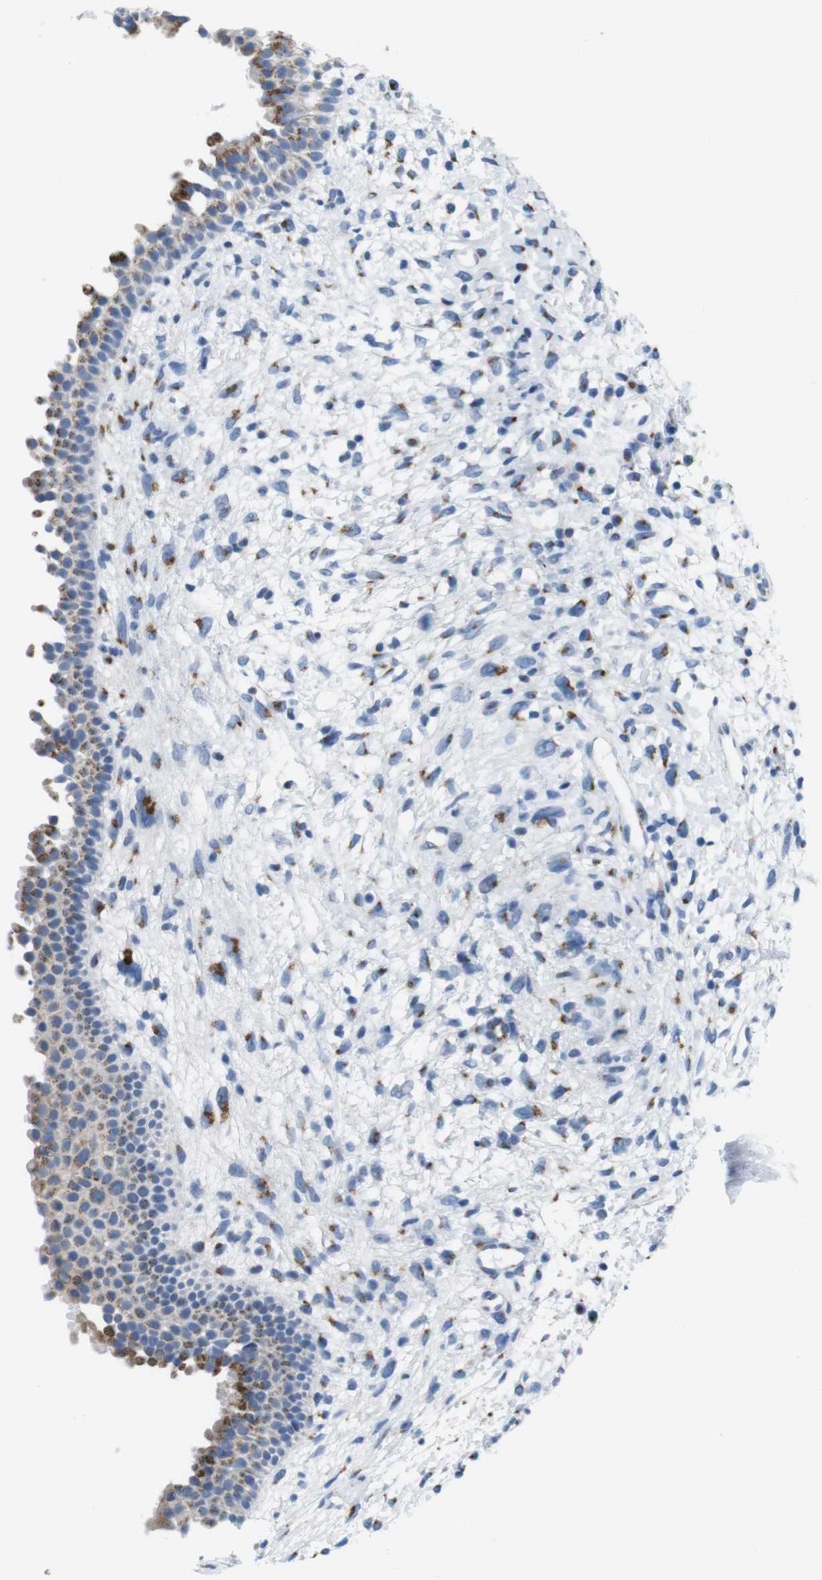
{"staining": {"intensity": "moderate", "quantity": "25%-75%", "location": "cytoplasmic/membranous"}, "tissue": "nasopharynx", "cell_type": "Respiratory epithelial cells", "image_type": "normal", "snomed": [{"axis": "morphology", "description": "Normal tissue, NOS"}, {"axis": "topography", "description": "Nasopharynx"}], "caption": "DAB (3,3'-diaminobenzidine) immunohistochemical staining of normal human nasopharynx reveals moderate cytoplasmic/membranous protein expression in about 25%-75% of respiratory epithelial cells. Nuclei are stained in blue.", "gene": "GOLGA2", "patient": {"sex": "male", "age": 22}}